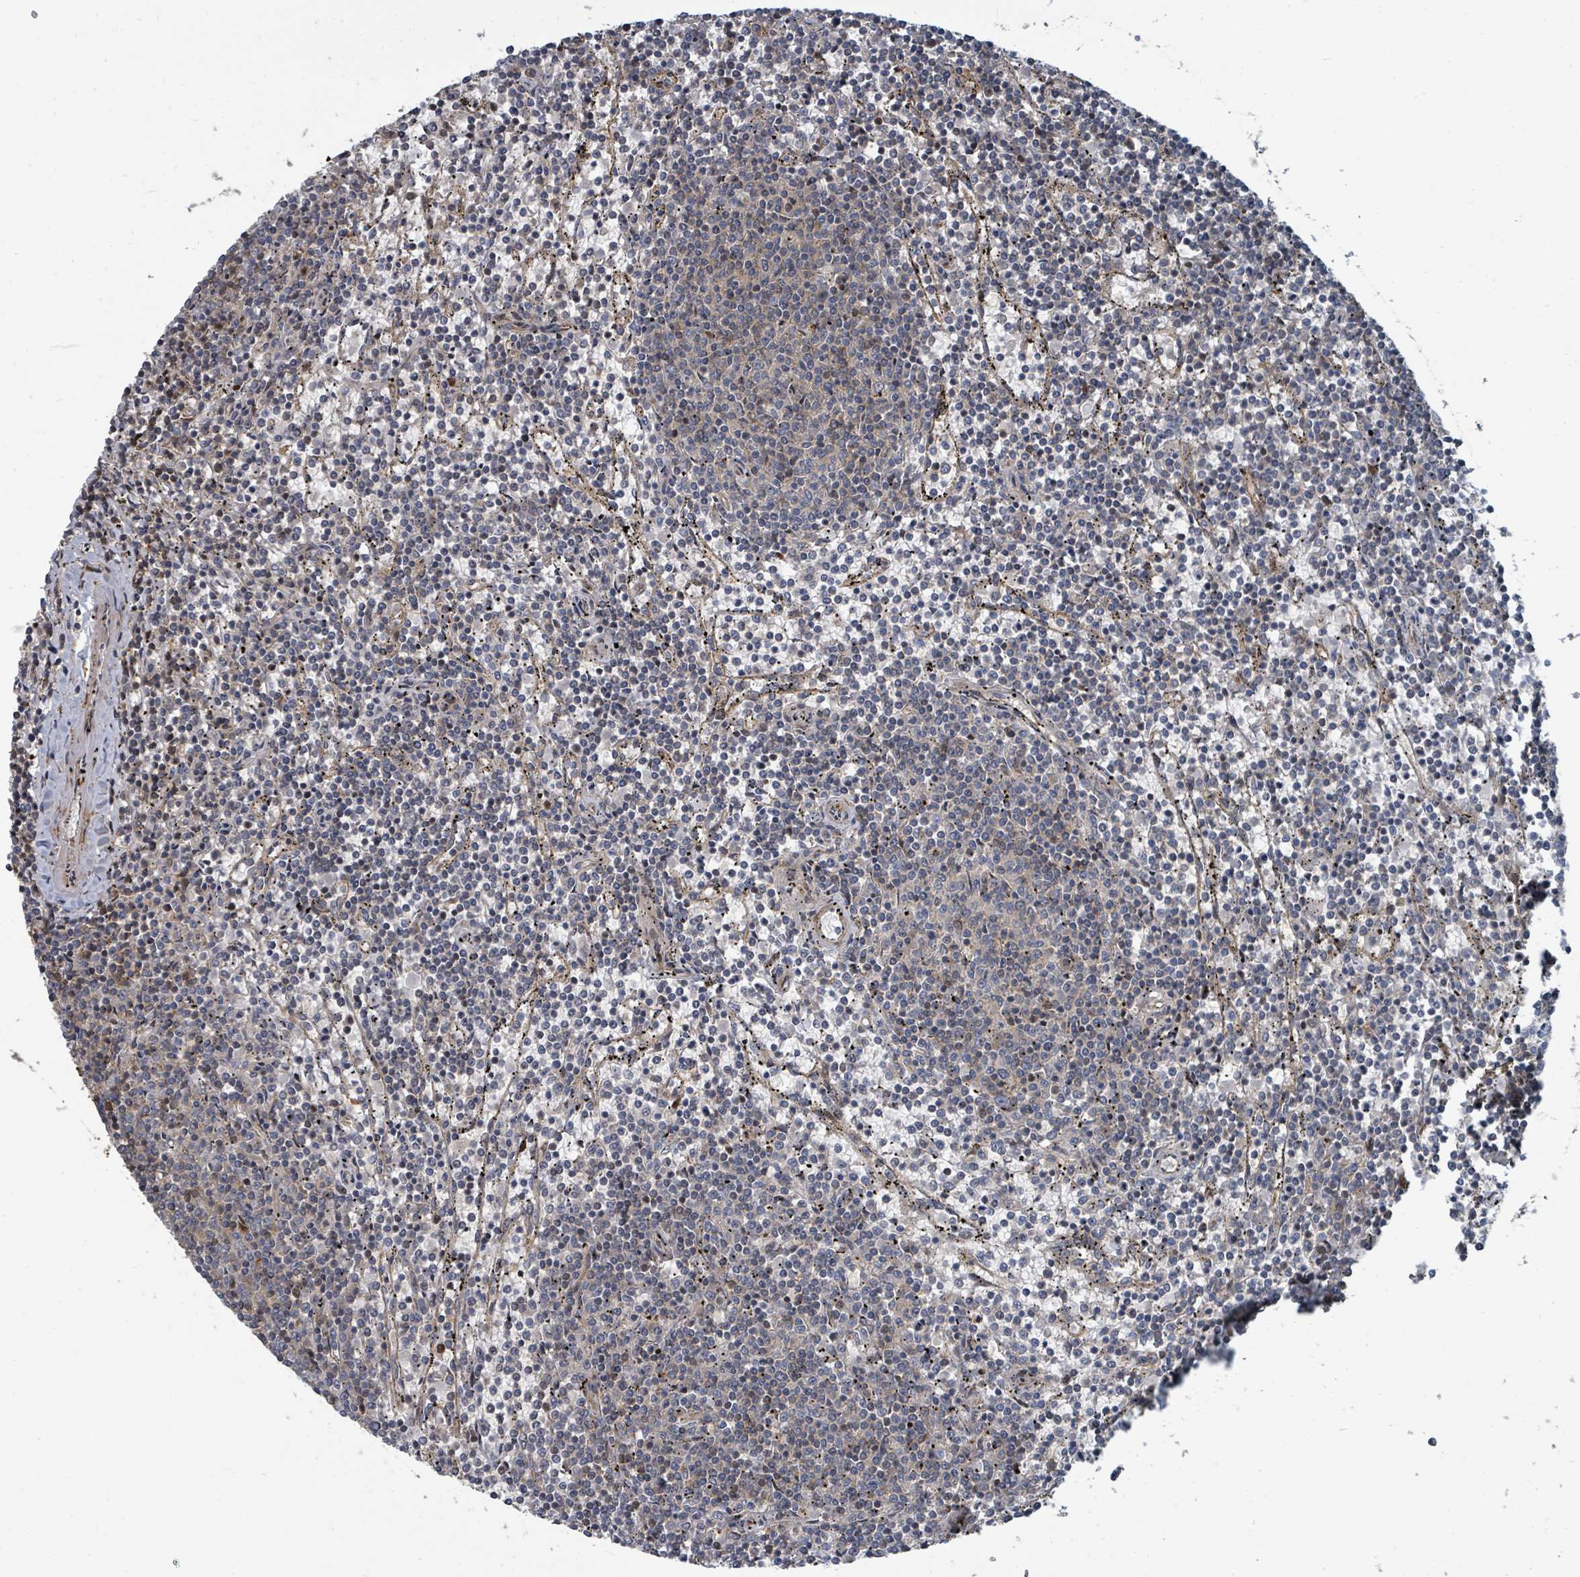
{"staining": {"intensity": "weak", "quantity": "<25%", "location": "nuclear"}, "tissue": "lymphoma", "cell_type": "Tumor cells", "image_type": "cancer", "snomed": [{"axis": "morphology", "description": "Malignant lymphoma, non-Hodgkin's type, Low grade"}, {"axis": "topography", "description": "Spleen"}], "caption": "DAB immunohistochemical staining of human low-grade malignant lymphoma, non-Hodgkin's type shows no significant expression in tumor cells.", "gene": "TRDMT1", "patient": {"sex": "female", "age": 50}}